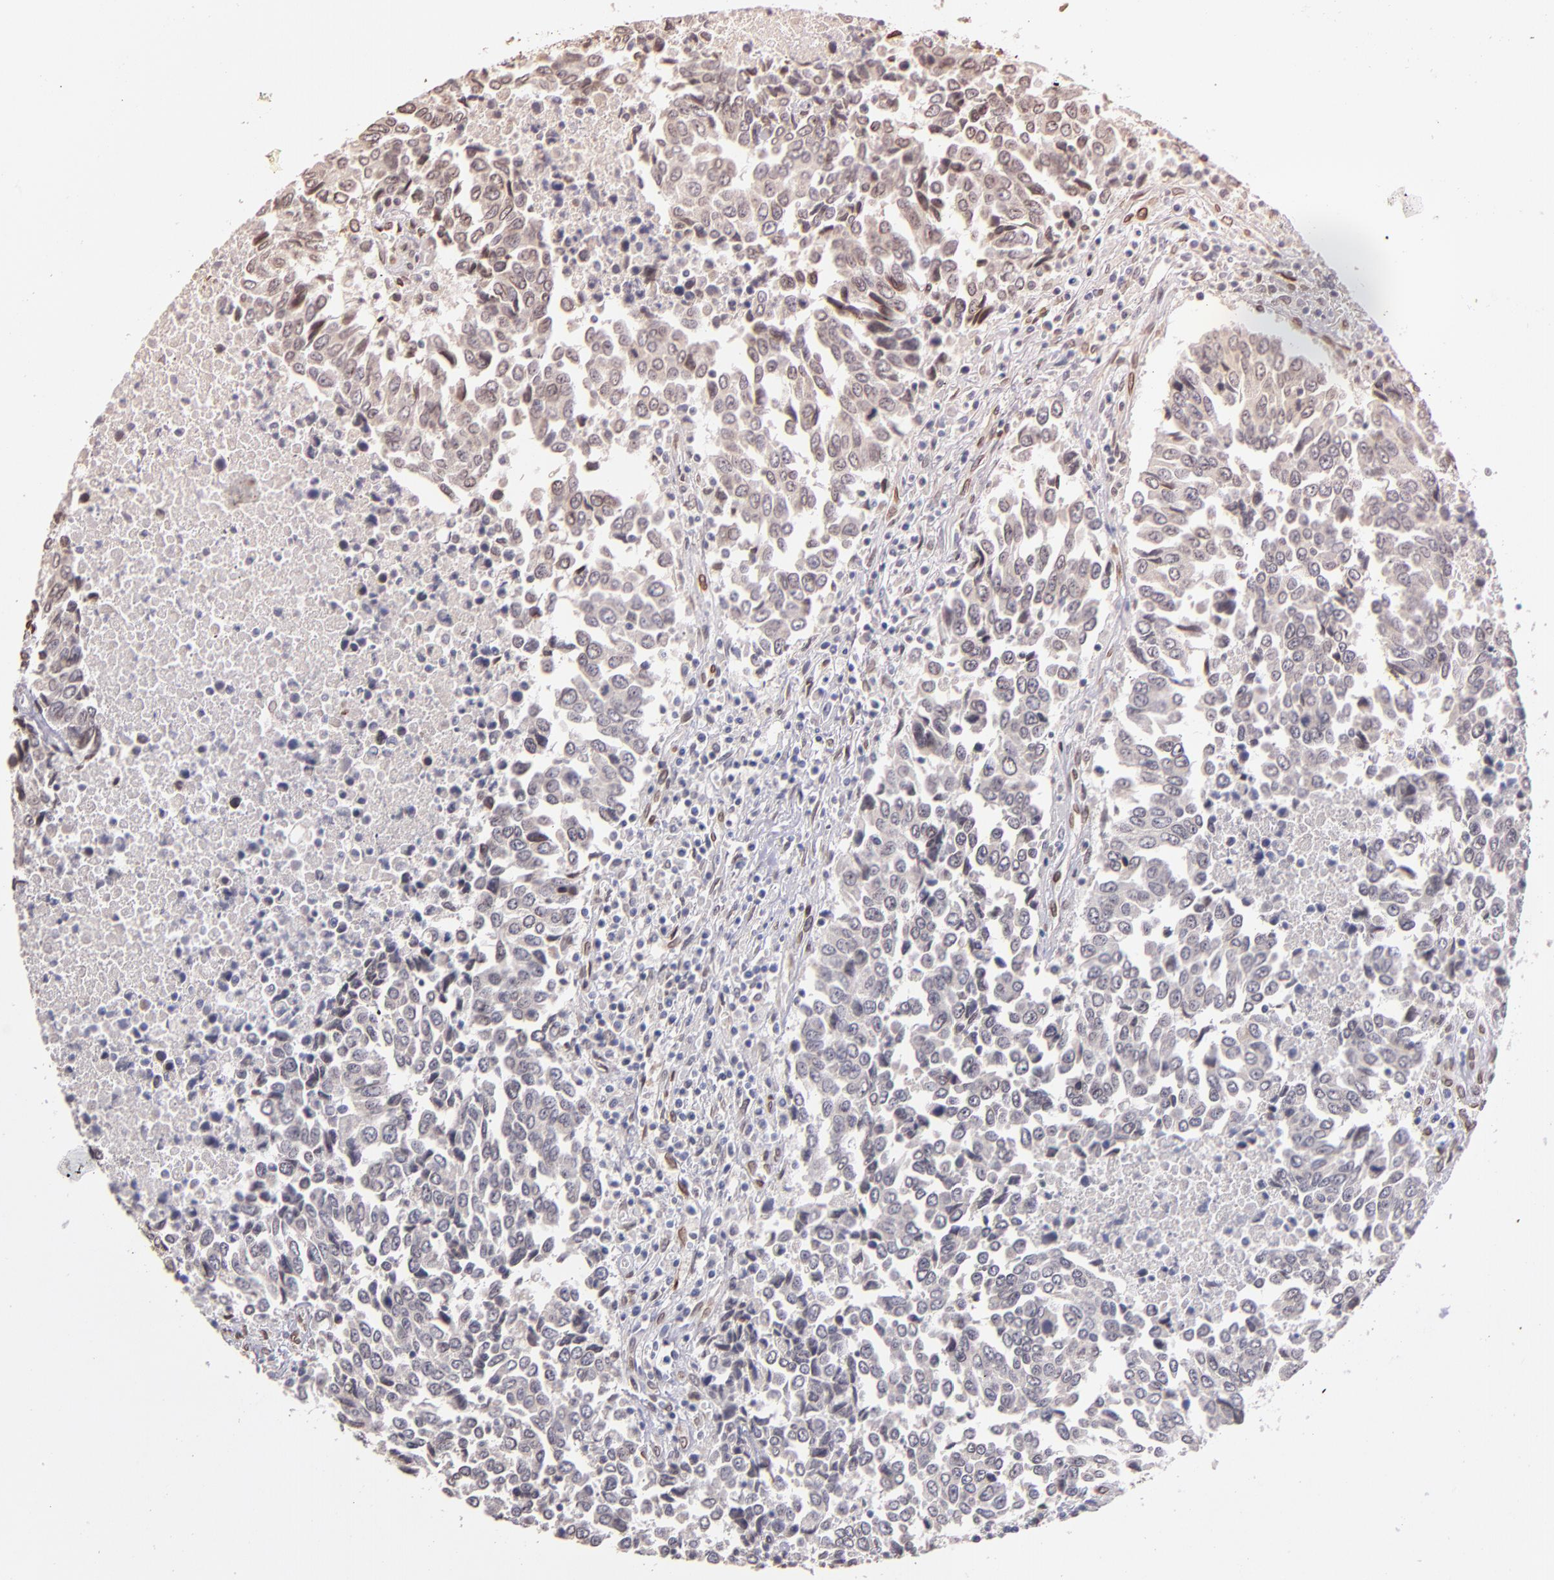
{"staining": {"intensity": "weak", "quantity": "<25%", "location": "cytoplasmic/membranous"}, "tissue": "urothelial cancer", "cell_type": "Tumor cells", "image_type": "cancer", "snomed": [{"axis": "morphology", "description": "Urothelial carcinoma, High grade"}, {"axis": "topography", "description": "Urinary bladder"}], "caption": "Tumor cells are negative for protein expression in human urothelial carcinoma (high-grade).", "gene": "PUM3", "patient": {"sex": "male", "age": 86}}